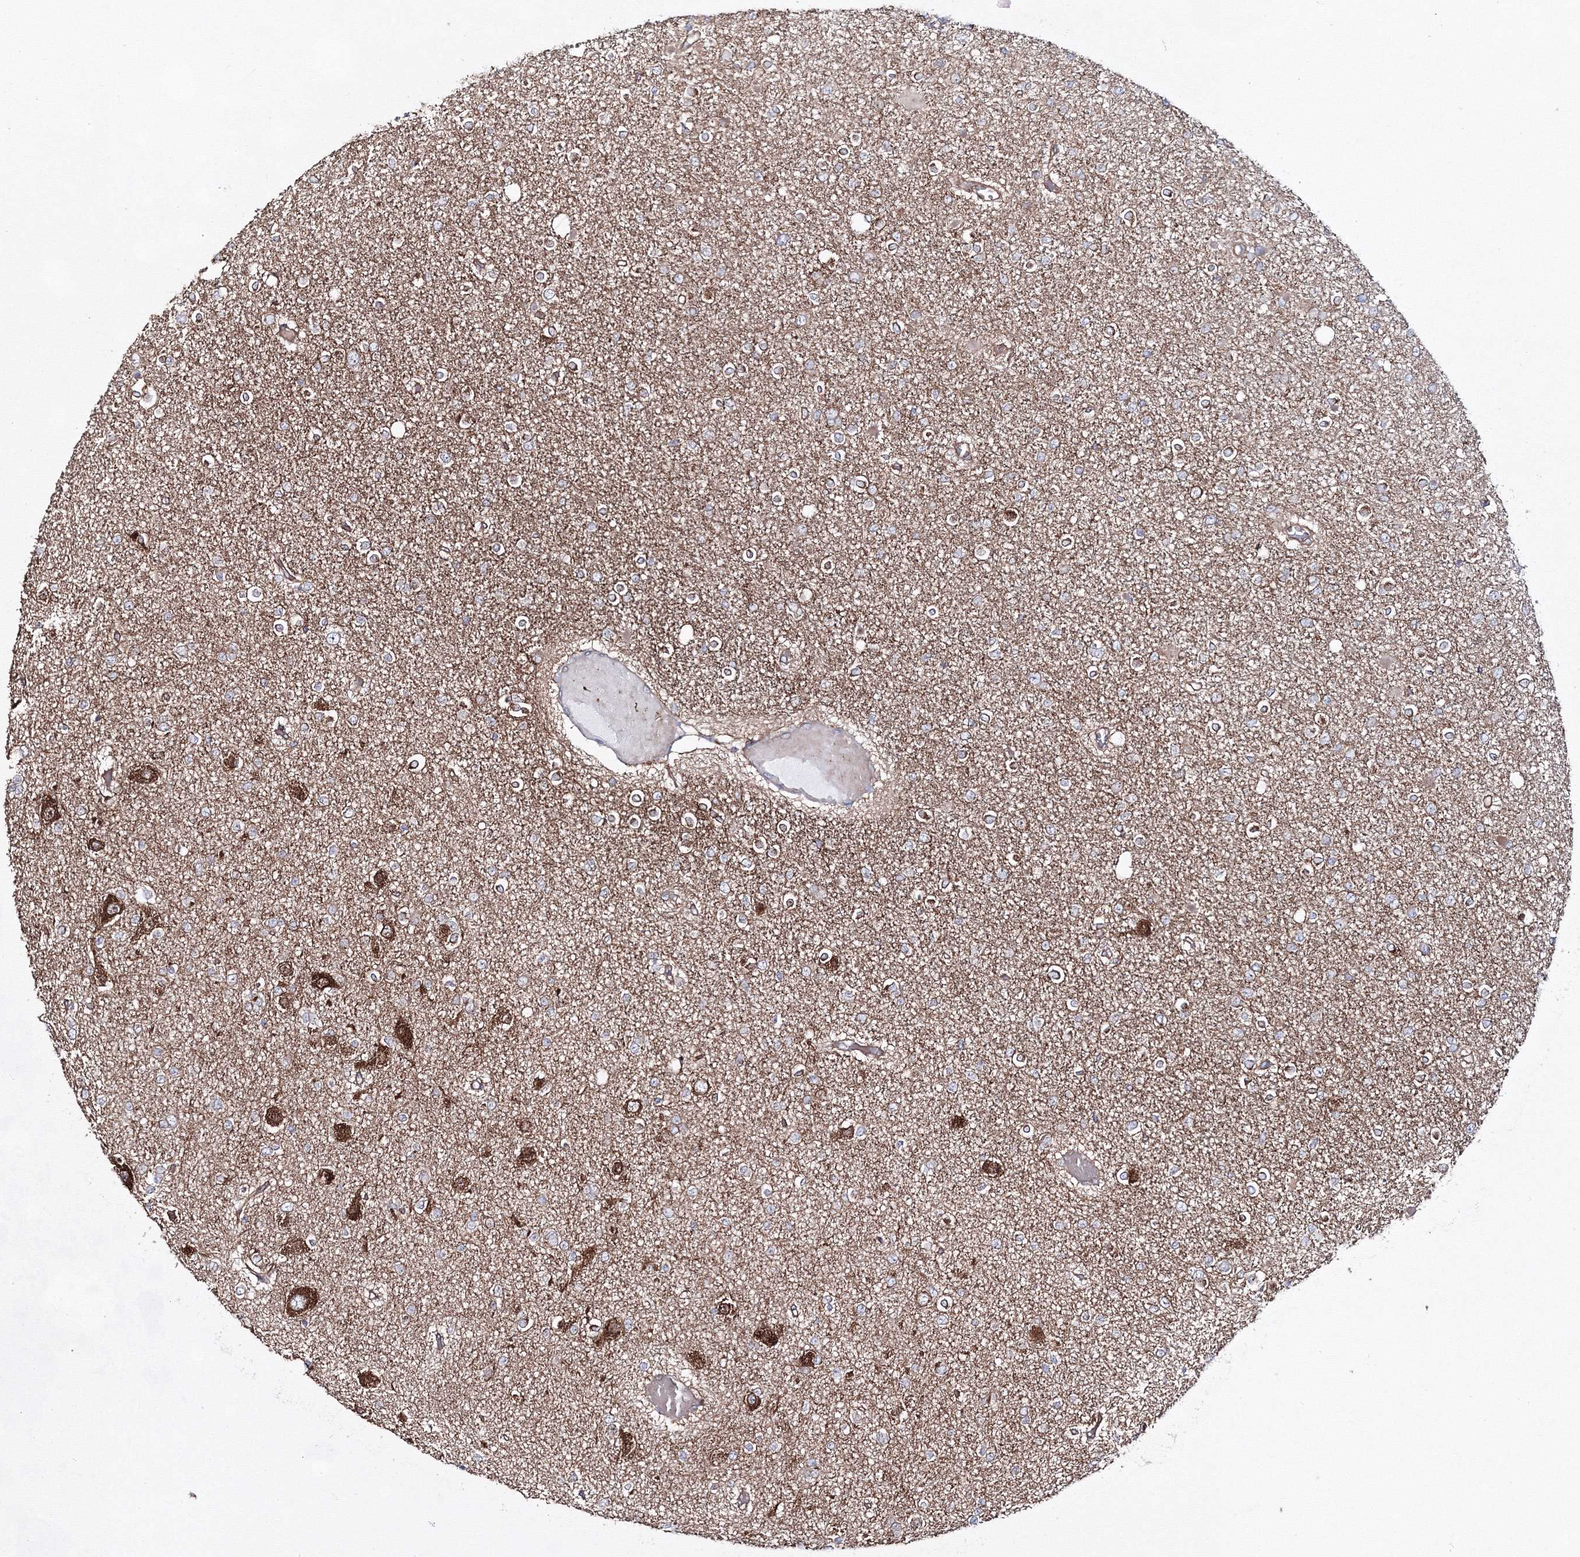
{"staining": {"intensity": "weak", "quantity": "25%-75%", "location": "cytoplasmic/membranous"}, "tissue": "glioma", "cell_type": "Tumor cells", "image_type": "cancer", "snomed": [{"axis": "morphology", "description": "Glioma, malignant, Low grade"}, {"axis": "topography", "description": "Brain"}], "caption": "High-power microscopy captured an immunohistochemistry (IHC) micrograph of glioma, revealing weak cytoplasmic/membranous expression in approximately 25%-75% of tumor cells. The protein is shown in brown color, while the nuclei are stained blue.", "gene": "EXOC6", "patient": {"sex": "female", "age": 22}}